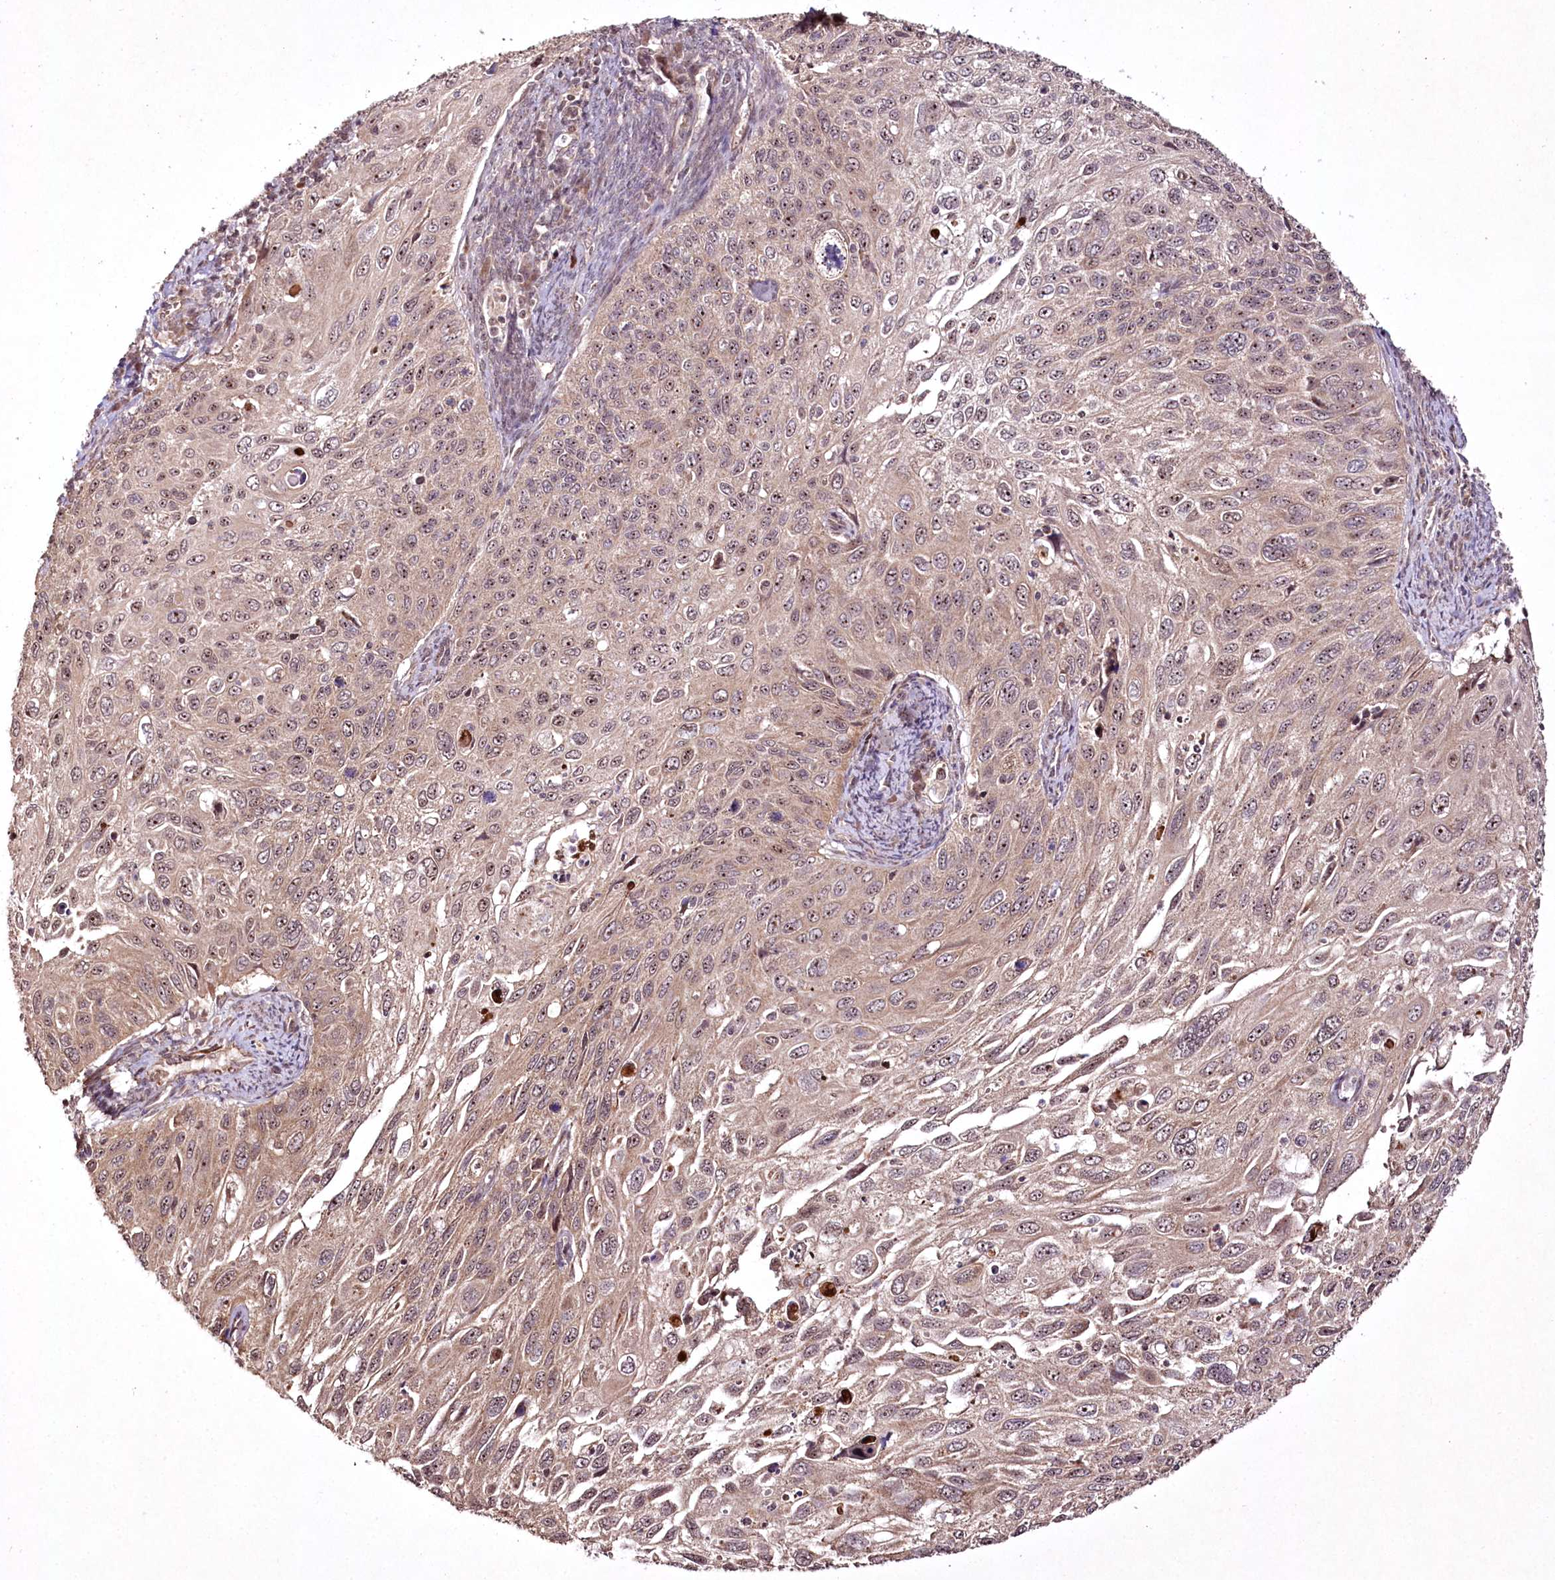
{"staining": {"intensity": "weak", "quantity": ">75%", "location": "cytoplasmic/membranous,nuclear"}, "tissue": "cervical cancer", "cell_type": "Tumor cells", "image_type": "cancer", "snomed": [{"axis": "morphology", "description": "Squamous cell carcinoma, NOS"}, {"axis": "topography", "description": "Cervix"}], "caption": "Immunohistochemistry of squamous cell carcinoma (cervical) demonstrates low levels of weak cytoplasmic/membranous and nuclear positivity in approximately >75% of tumor cells. The protein of interest is stained brown, and the nuclei are stained in blue (DAB (3,3'-diaminobenzidine) IHC with brightfield microscopy, high magnification).", "gene": "CCDC59", "patient": {"sex": "female", "age": 70}}